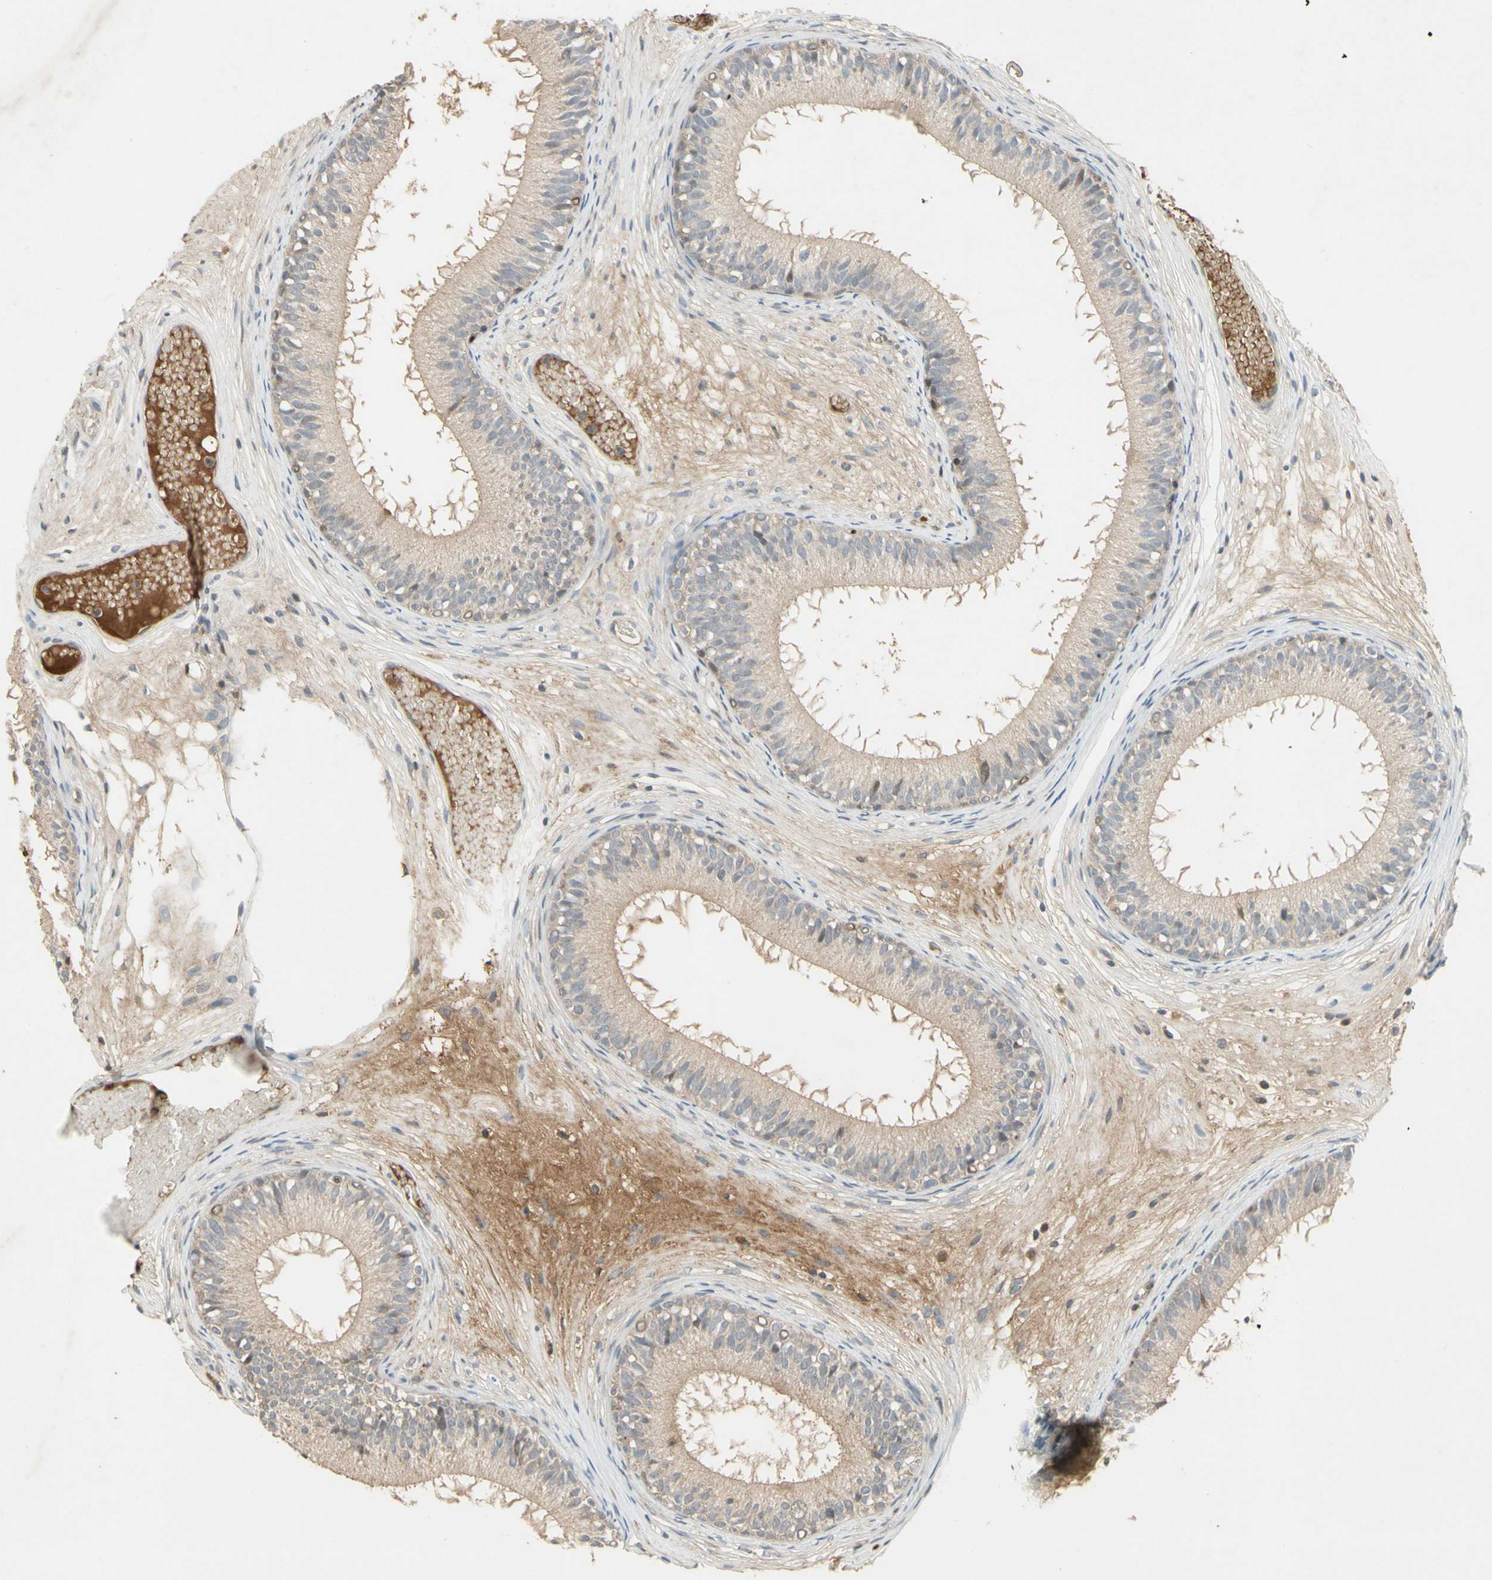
{"staining": {"intensity": "weak", "quantity": ">75%", "location": "cytoplasmic/membranous"}, "tissue": "epididymis", "cell_type": "Glandular cells", "image_type": "normal", "snomed": [{"axis": "morphology", "description": "Normal tissue, NOS"}, {"axis": "morphology", "description": "Atrophy, NOS"}, {"axis": "topography", "description": "Testis"}, {"axis": "topography", "description": "Epididymis"}], "caption": "Protein positivity by immunohistochemistry (IHC) exhibits weak cytoplasmic/membranous positivity in about >75% of glandular cells in normal epididymis.", "gene": "NRG4", "patient": {"sex": "male", "age": 18}}